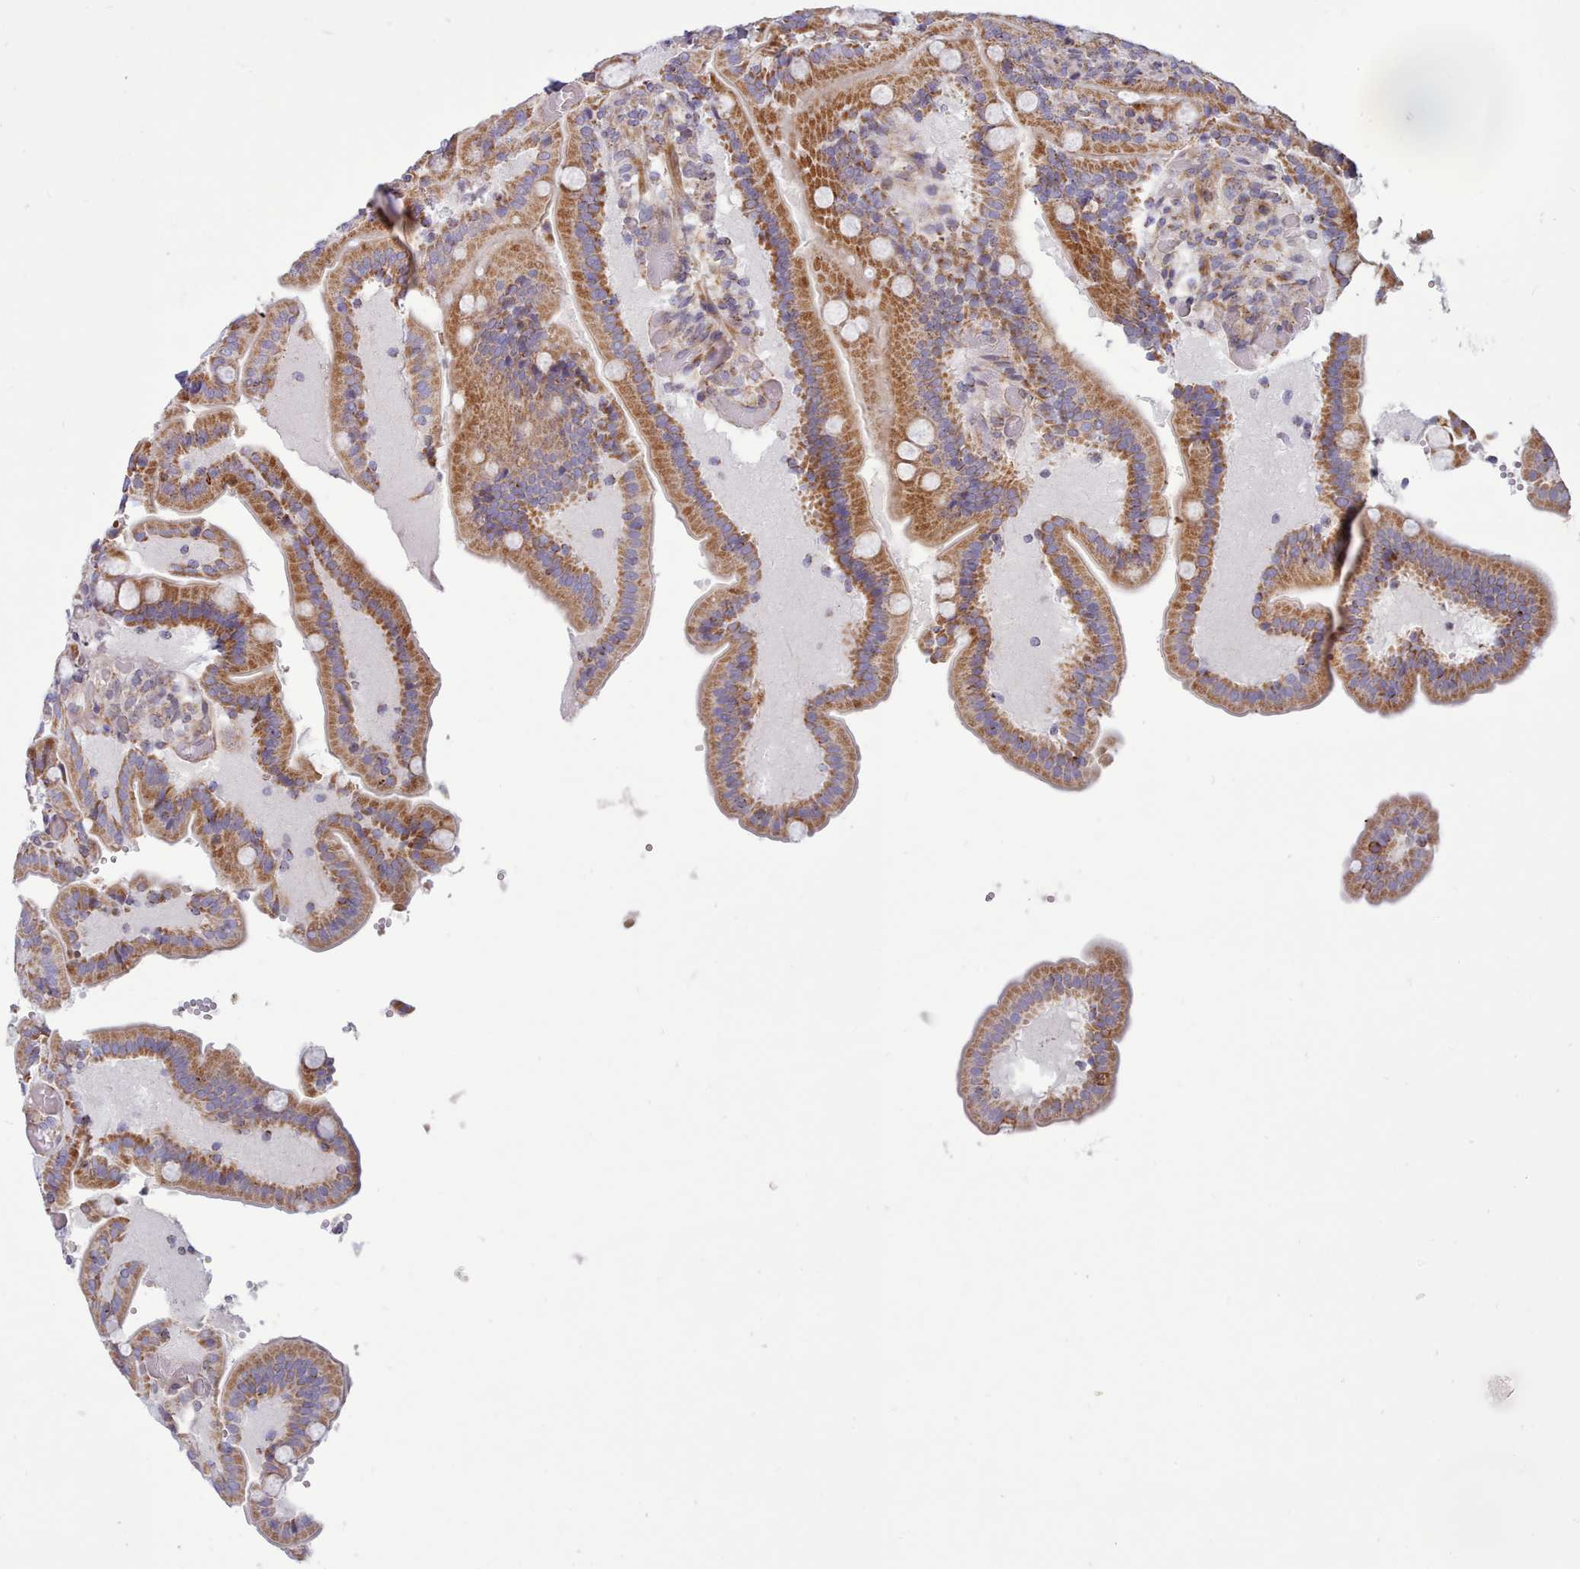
{"staining": {"intensity": "moderate", "quantity": ">75%", "location": "cytoplasmic/membranous"}, "tissue": "duodenum", "cell_type": "Glandular cells", "image_type": "normal", "snomed": [{"axis": "morphology", "description": "Normal tissue, NOS"}, {"axis": "topography", "description": "Duodenum"}], "caption": "This image reveals immunohistochemistry staining of normal human duodenum, with medium moderate cytoplasmic/membranous staining in about >75% of glandular cells.", "gene": "MRPL21", "patient": {"sex": "female", "age": 62}}